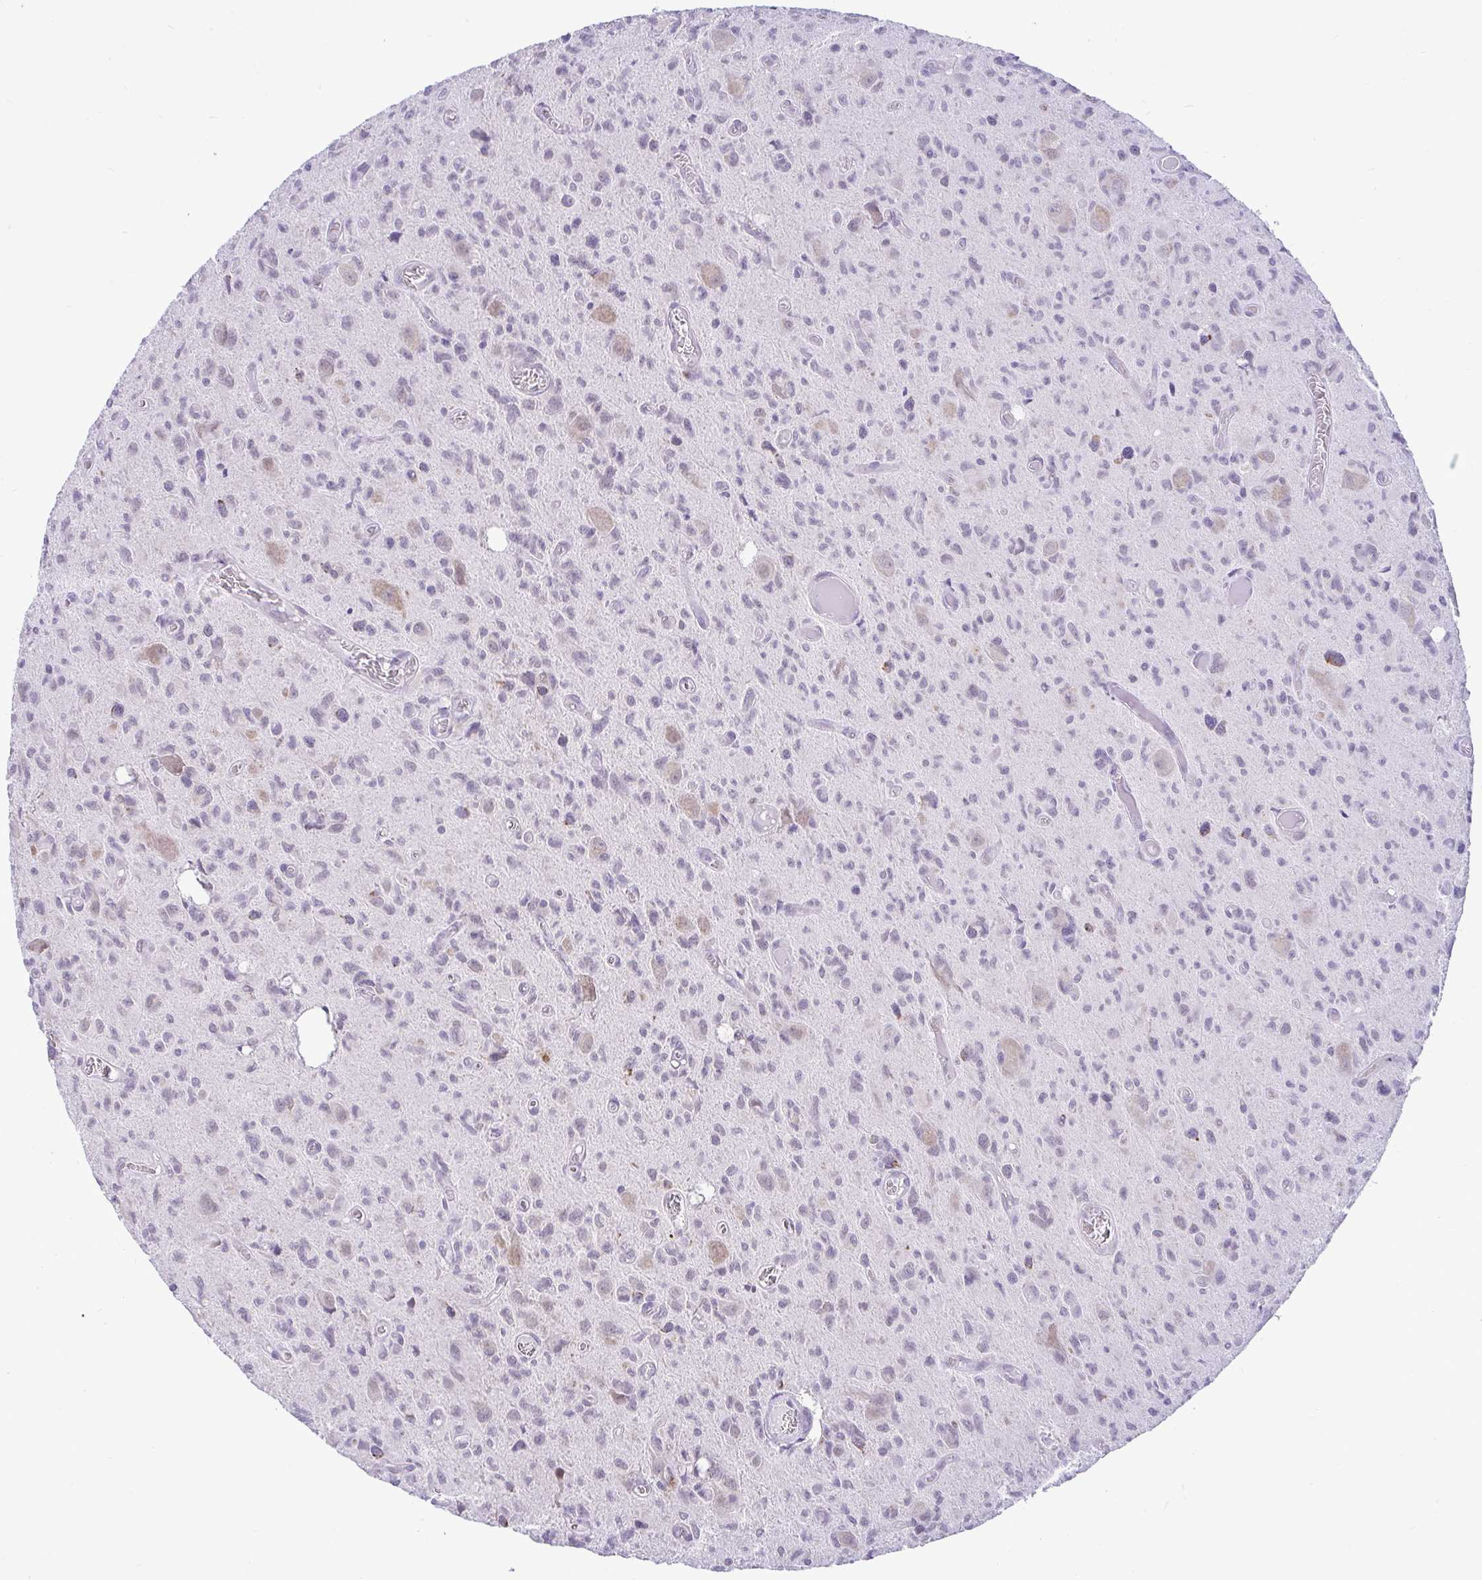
{"staining": {"intensity": "moderate", "quantity": "<25%", "location": "cytoplasmic/membranous"}, "tissue": "glioma", "cell_type": "Tumor cells", "image_type": "cancer", "snomed": [{"axis": "morphology", "description": "Glioma, malignant, High grade"}, {"axis": "topography", "description": "Brain"}], "caption": "Immunohistochemical staining of malignant glioma (high-grade) shows moderate cytoplasmic/membranous protein expression in about <25% of tumor cells.", "gene": "PYCR2", "patient": {"sex": "male", "age": 76}}